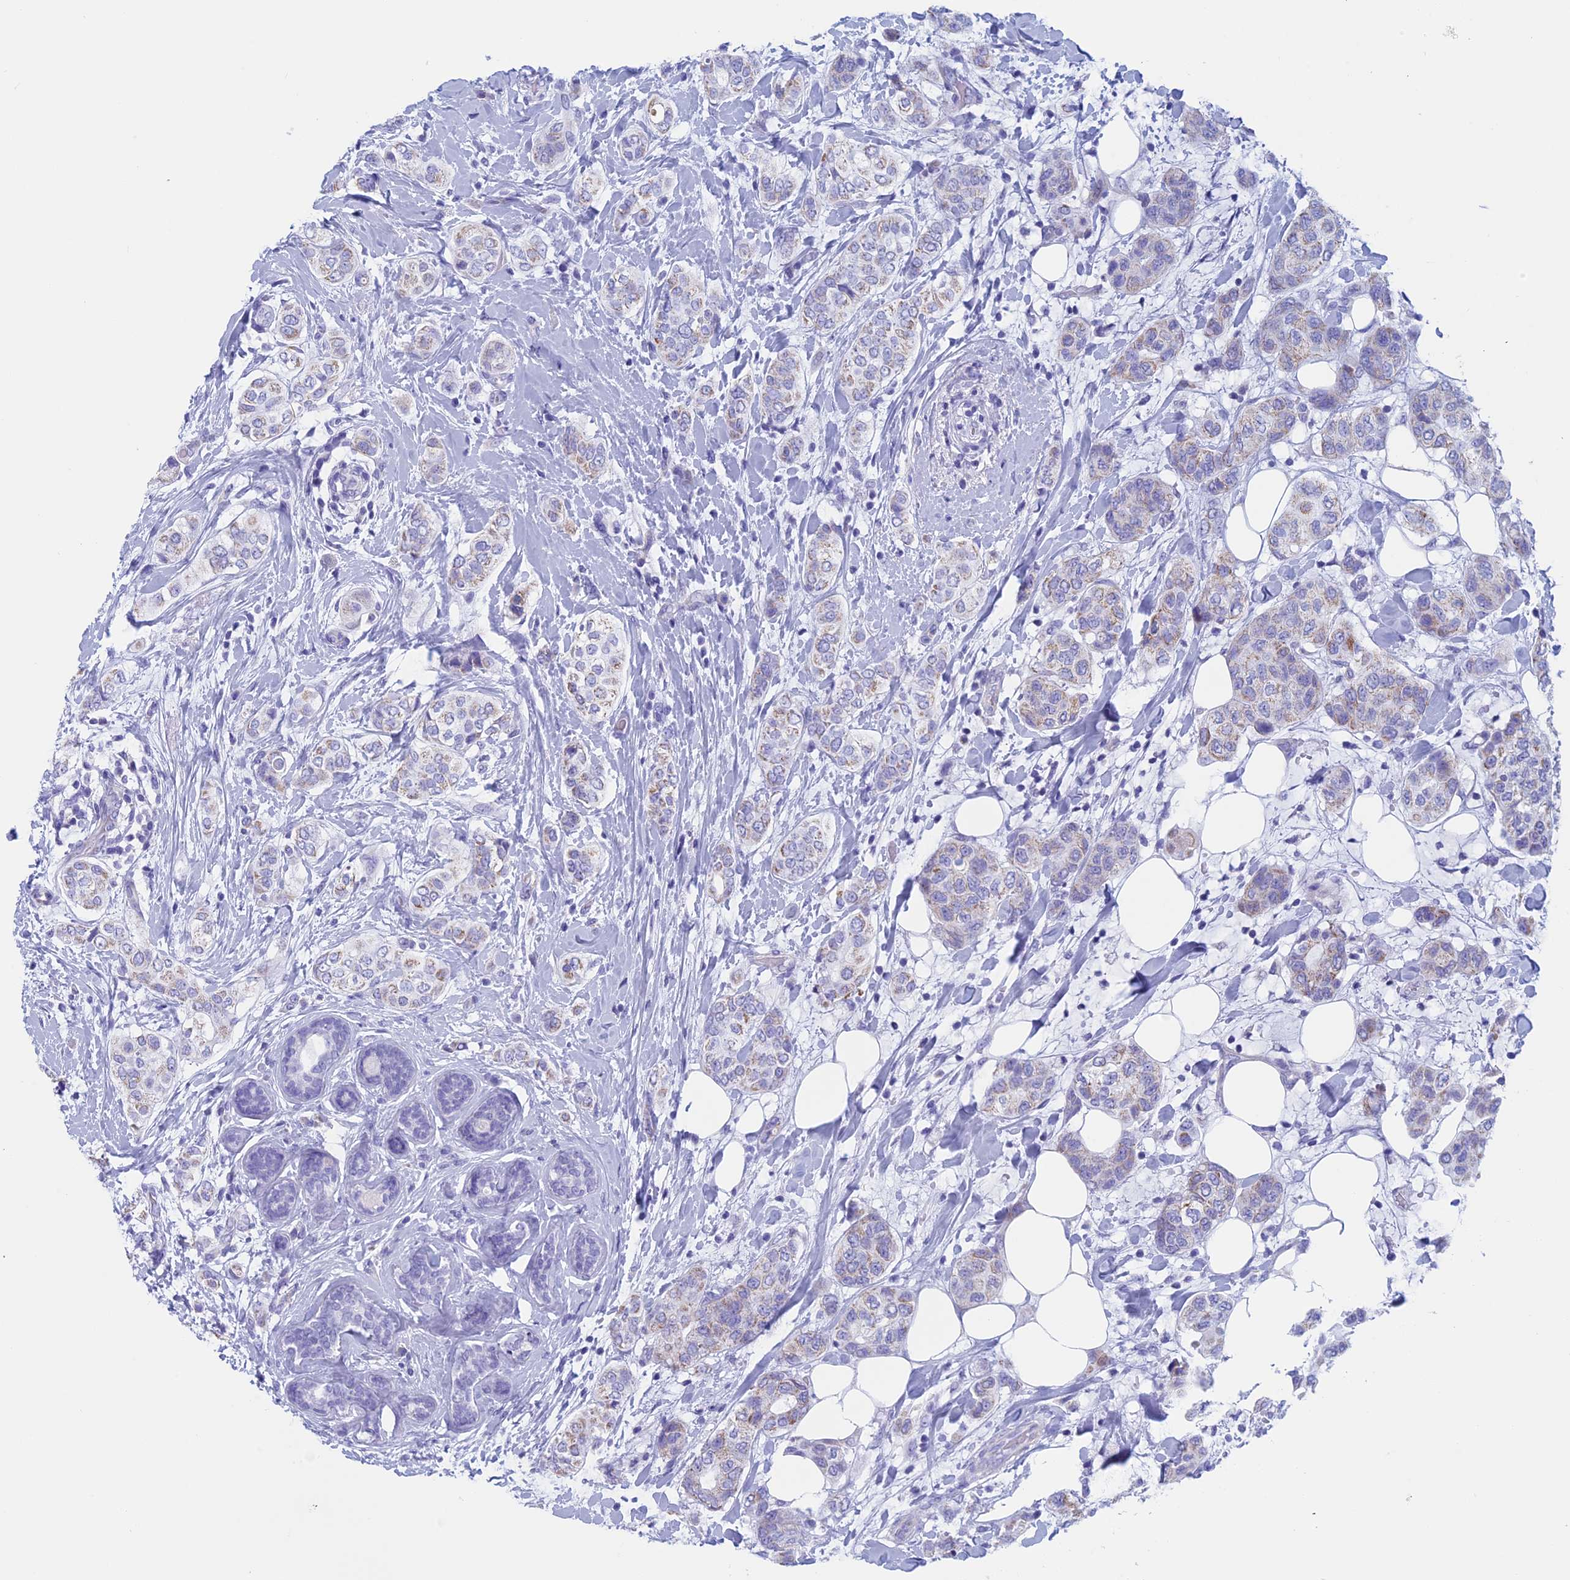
{"staining": {"intensity": "weak", "quantity": "<25%", "location": "cytoplasmic/membranous"}, "tissue": "breast cancer", "cell_type": "Tumor cells", "image_type": "cancer", "snomed": [{"axis": "morphology", "description": "Lobular carcinoma"}, {"axis": "topography", "description": "Breast"}], "caption": "High magnification brightfield microscopy of breast cancer stained with DAB (brown) and counterstained with hematoxylin (blue): tumor cells show no significant staining.", "gene": "NDUFB9", "patient": {"sex": "female", "age": 51}}